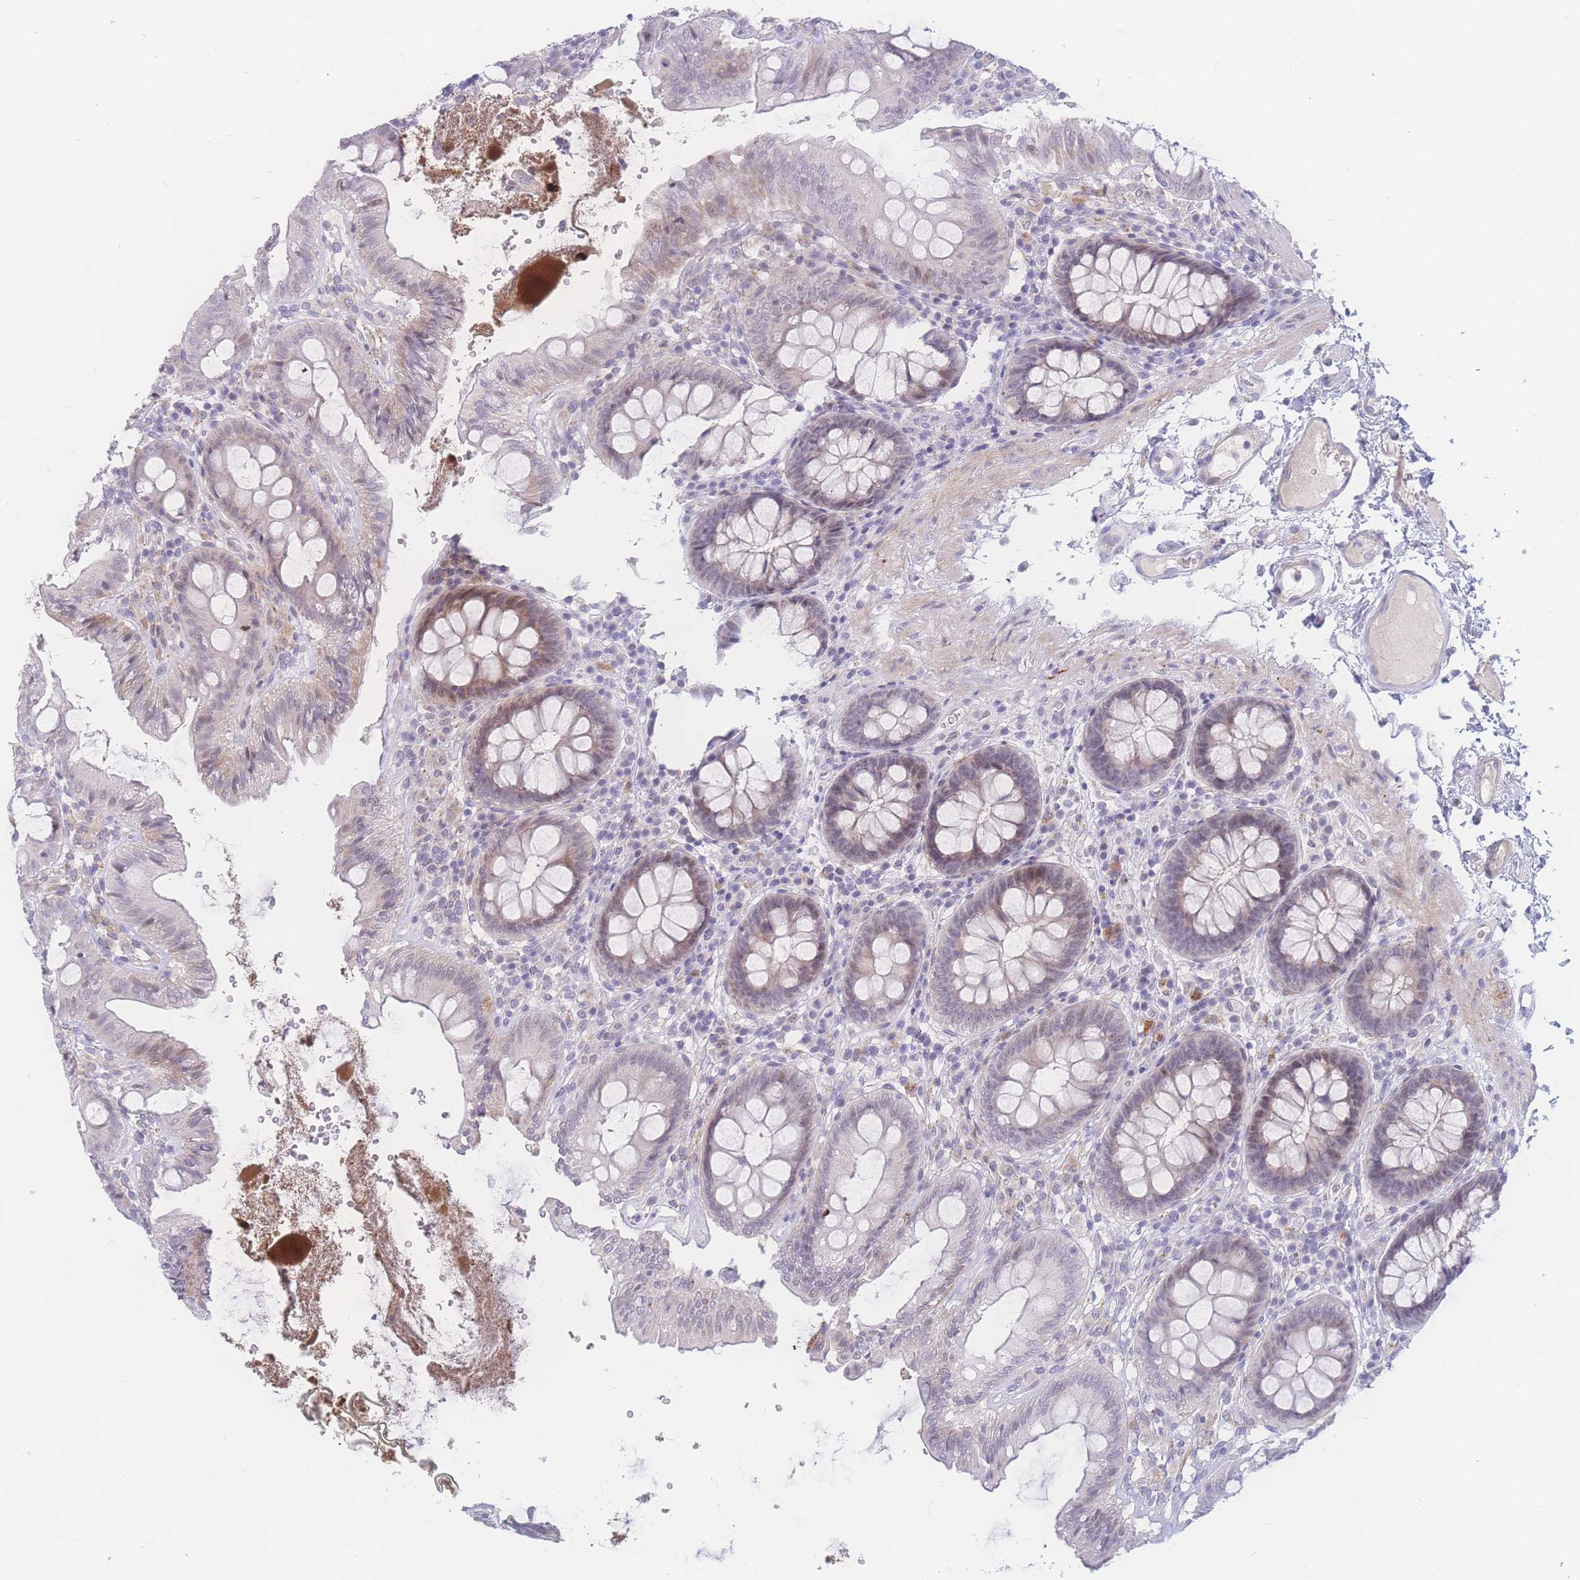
{"staining": {"intensity": "negative", "quantity": "none", "location": "none"}, "tissue": "colon", "cell_type": "Endothelial cells", "image_type": "normal", "snomed": [{"axis": "morphology", "description": "Normal tissue, NOS"}, {"axis": "topography", "description": "Colon"}], "caption": "Endothelial cells show no significant expression in benign colon. (Immunohistochemistry (ihc), brightfield microscopy, high magnification).", "gene": "PRSS22", "patient": {"sex": "male", "age": 84}}